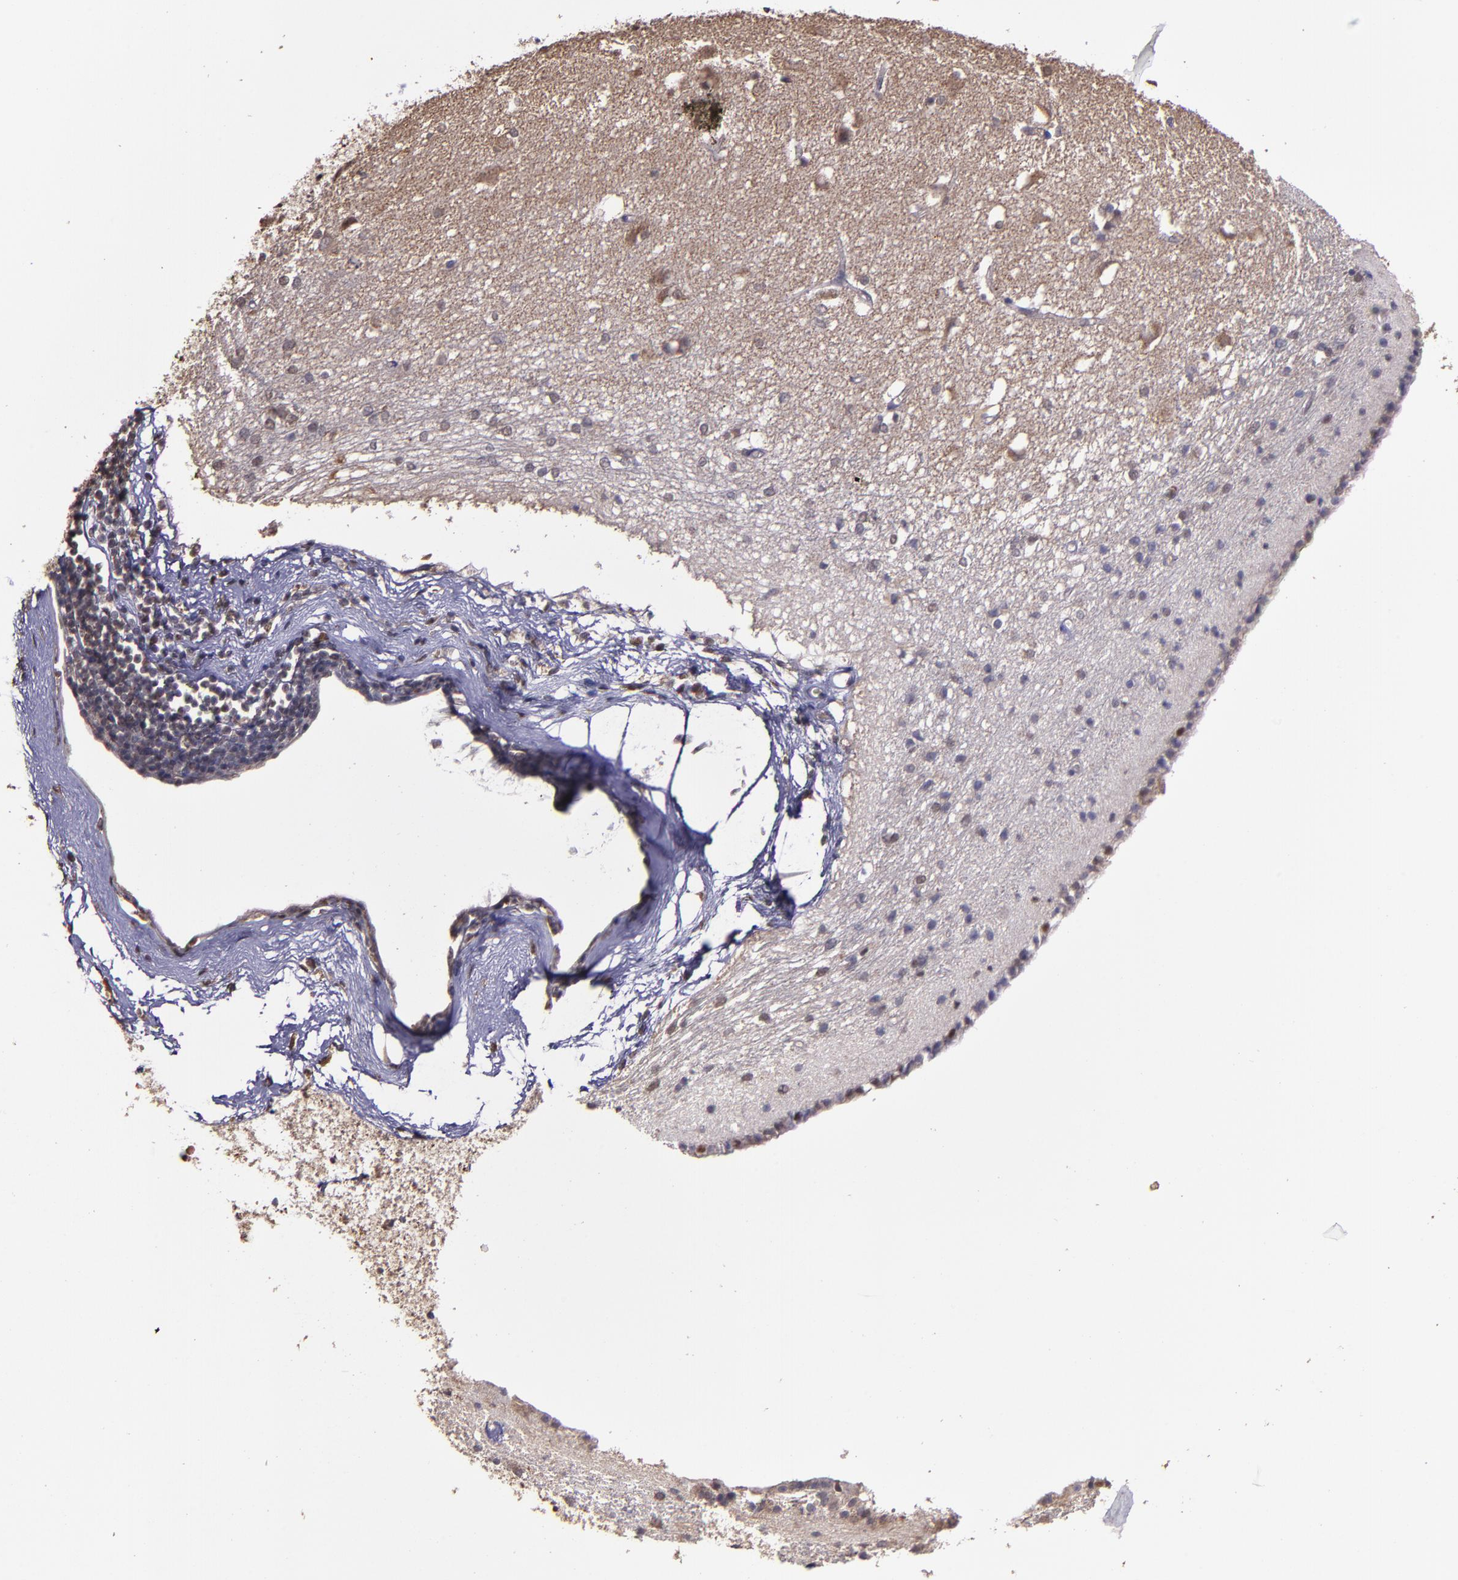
{"staining": {"intensity": "weak", "quantity": "<25%", "location": "cytoplasmic/membranous,nuclear"}, "tissue": "caudate", "cell_type": "Glial cells", "image_type": "normal", "snomed": [{"axis": "morphology", "description": "Normal tissue, NOS"}, {"axis": "topography", "description": "Lateral ventricle wall"}], "caption": "A high-resolution image shows immunohistochemistry (IHC) staining of normal caudate, which displays no significant staining in glial cells.", "gene": "SERPINF2", "patient": {"sex": "female", "age": 19}}